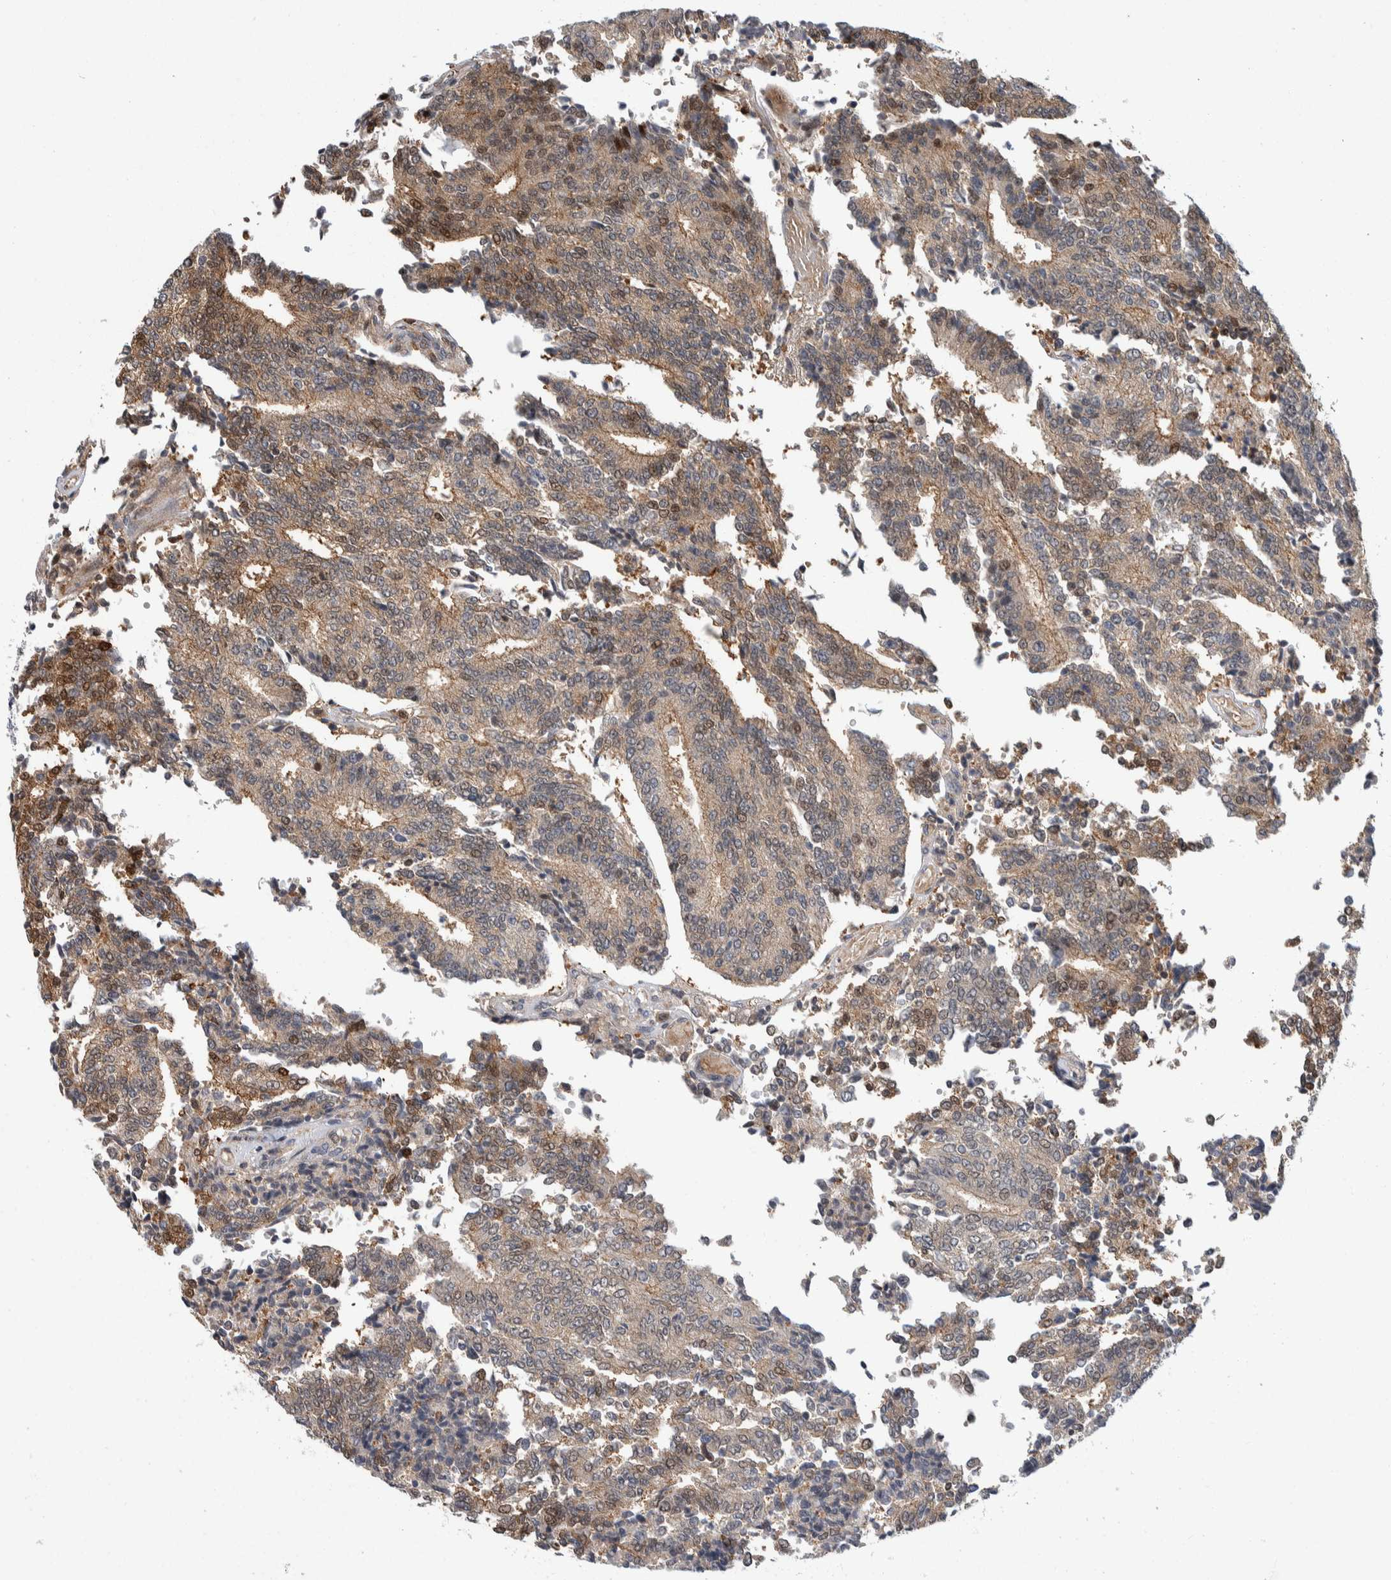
{"staining": {"intensity": "weak", "quantity": ">75%", "location": "cytoplasmic/membranous,nuclear"}, "tissue": "prostate cancer", "cell_type": "Tumor cells", "image_type": "cancer", "snomed": [{"axis": "morphology", "description": "Normal tissue, NOS"}, {"axis": "morphology", "description": "Adenocarcinoma, High grade"}, {"axis": "topography", "description": "Prostate"}, {"axis": "topography", "description": "Seminal veicle"}], "caption": "Immunohistochemistry histopathology image of neoplastic tissue: human prostate cancer stained using immunohistochemistry (IHC) shows low levels of weak protein expression localized specifically in the cytoplasmic/membranous and nuclear of tumor cells, appearing as a cytoplasmic/membranous and nuclear brown color.", "gene": "PTPA", "patient": {"sex": "male", "age": 55}}